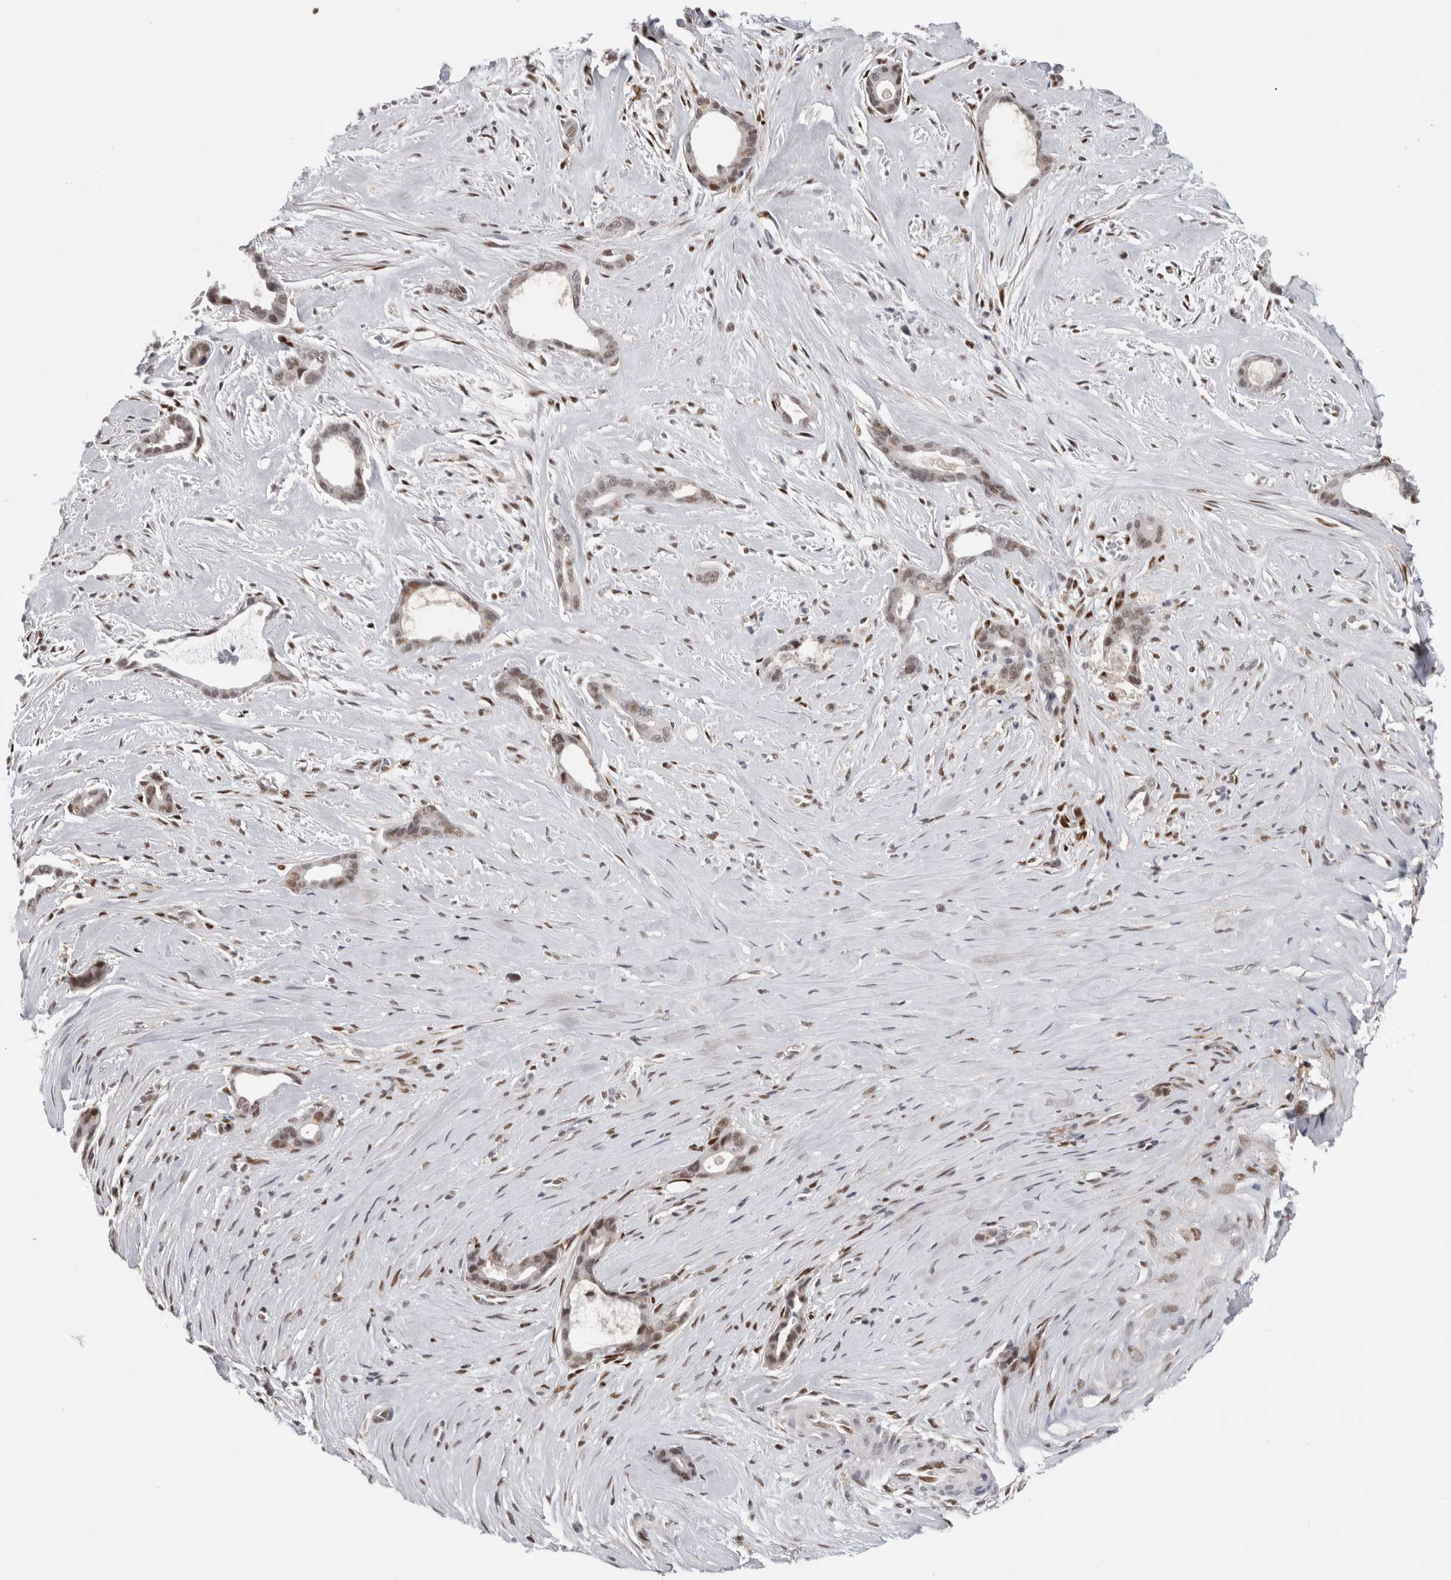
{"staining": {"intensity": "weak", "quantity": "25%-75%", "location": "nuclear"}, "tissue": "liver cancer", "cell_type": "Tumor cells", "image_type": "cancer", "snomed": [{"axis": "morphology", "description": "Cholangiocarcinoma"}, {"axis": "topography", "description": "Liver"}], "caption": "Immunohistochemistry (IHC) histopathology image of human liver cholangiocarcinoma stained for a protein (brown), which displays low levels of weak nuclear positivity in about 25%-75% of tumor cells.", "gene": "SRARP", "patient": {"sex": "female", "age": 55}}